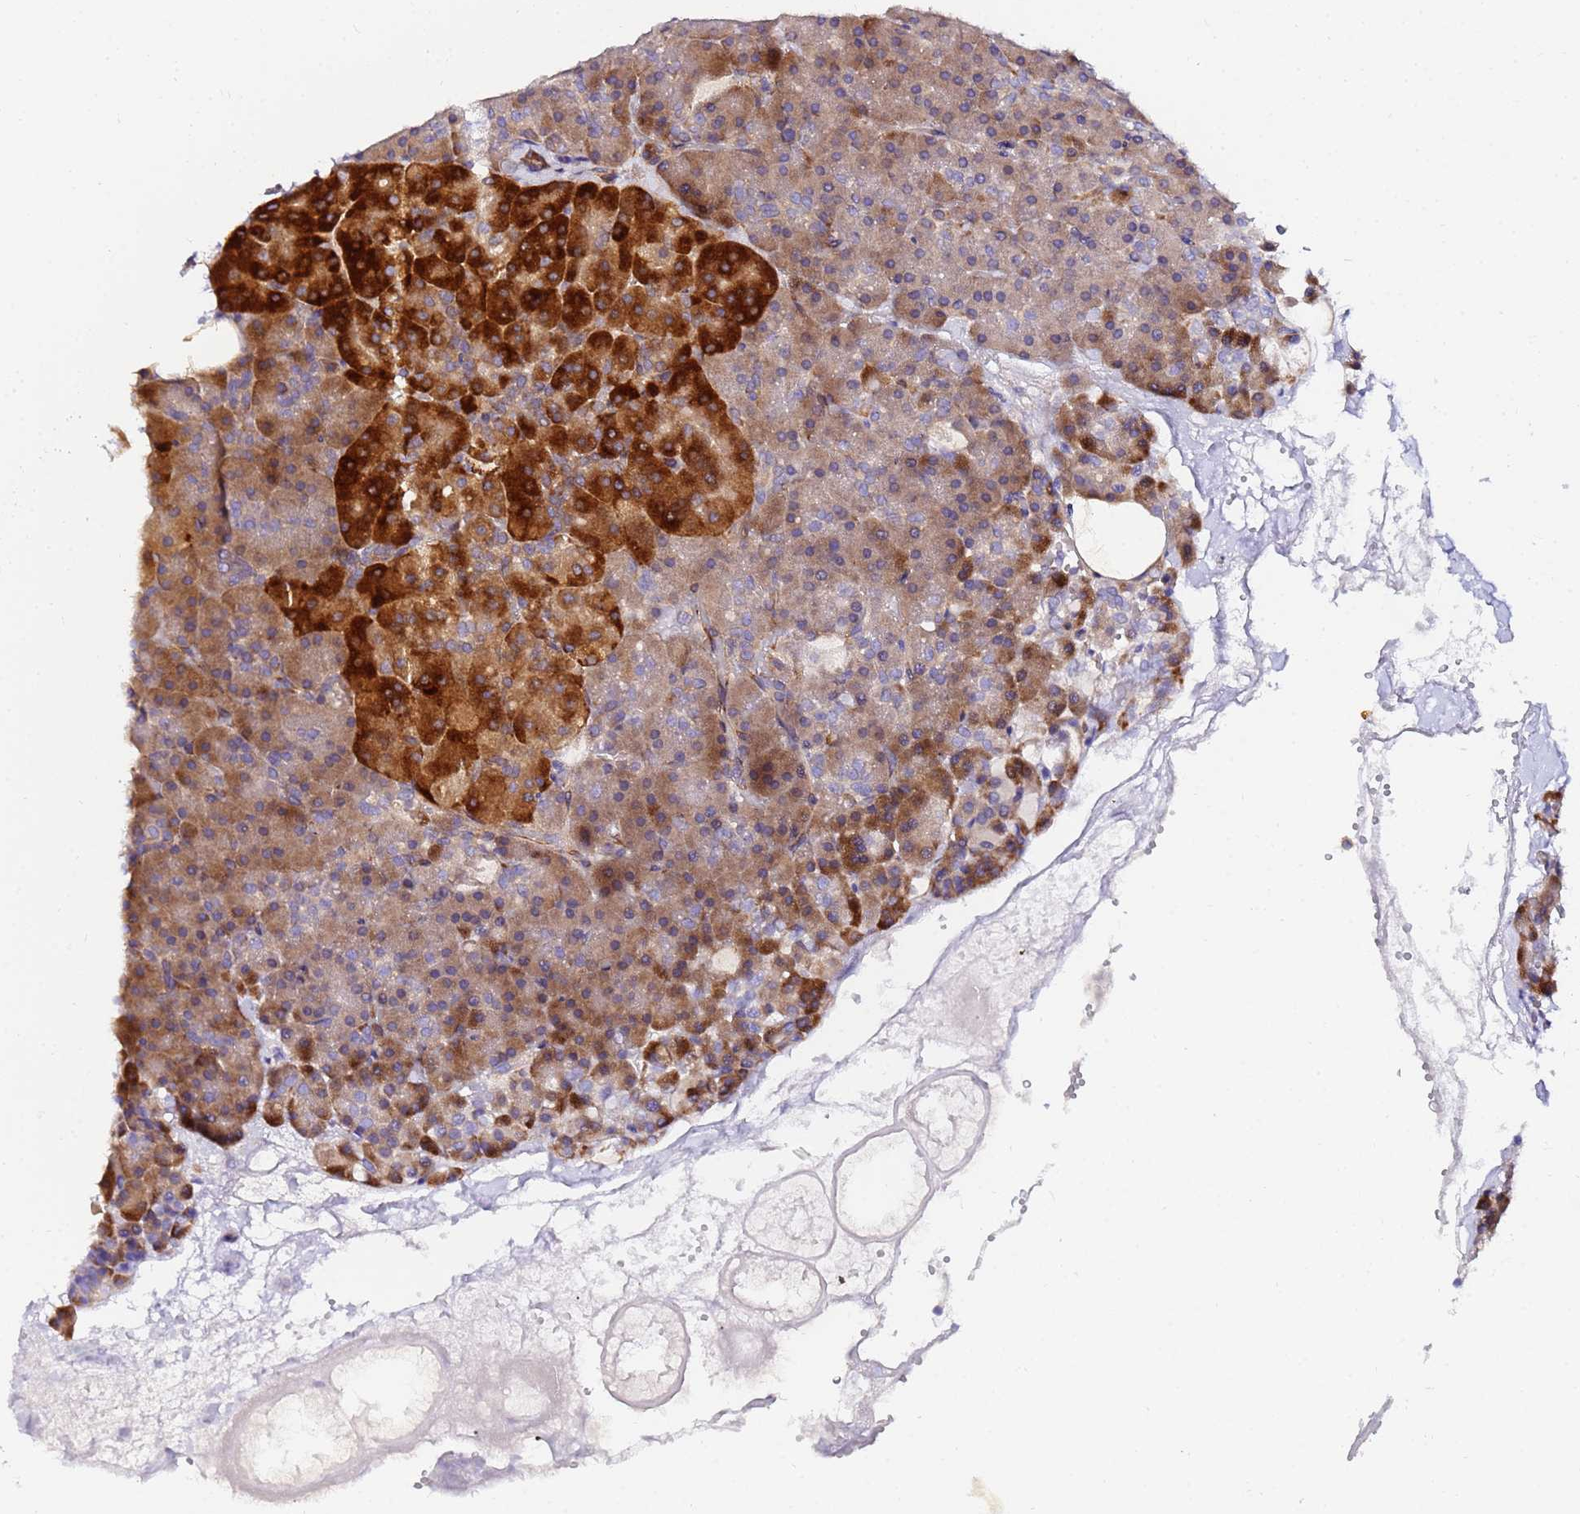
{"staining": {"intensity": "strong", "quantity": "25%-75%", "location": "cytoplasmic/membranous"}, "tissue": "pancreas", "cell_type": "Exocrine glandular cells", "image_type": "normal", "snomed": [{"axis": "morphology", "description": "Normal tissue, NOS"}, {"axis": "topography", "description": "Pancreas"}], "caption": "IHC of unremarkable pancreas shows high levels of strong cytoplasmic/membranous positivity in about 25%-75% of exocrine glandular cells. Nuclei are stained in blue.", "gene": "POM121C", "patient": {"sex": "male", "age": 36}}